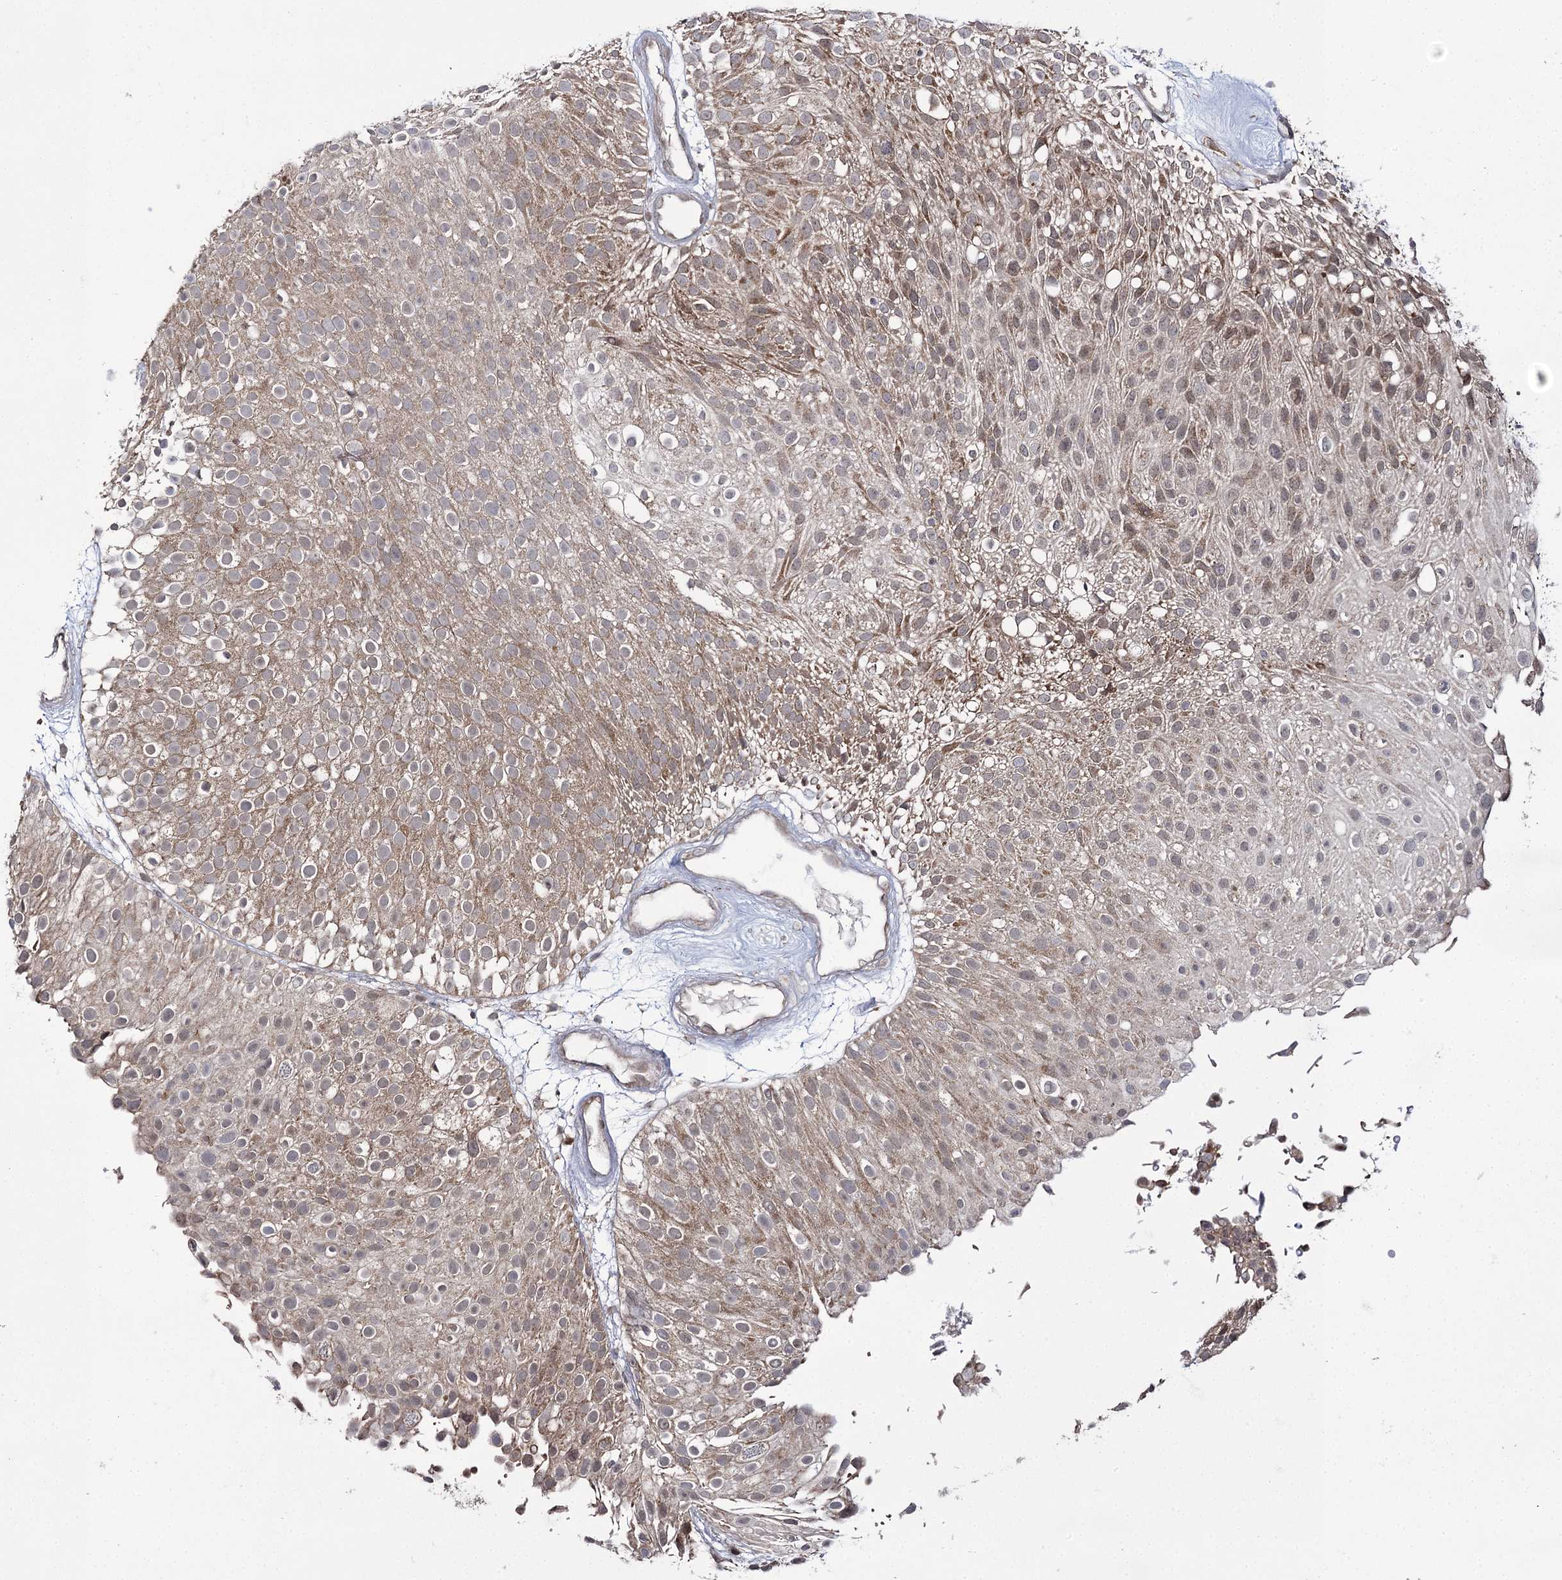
{"staining": {"intensity": "weak", "quantity": ">75%", "location": "cytoplasmic/membranous"}, "tissue": "urothelial cancer", "cell_type": "Tumor cells", "image_type": "cancer", "snomed": [{"axis": "morphology", "description": "Urothelial carcinoma, Low grade"}, {"axis": "topography", "description": "Urinary bladder"}], "caption": "This image demonstrates urothelial cancer stained with immunohistochemistry (IHC) to label a protein in brown. The cytoplasmic/membranous of tumor cells show weak positivity for the protein. Nuclei are counter-stained blue.", "gene": "TRNT1", "patient": {"sex": "male", "age": 78}}